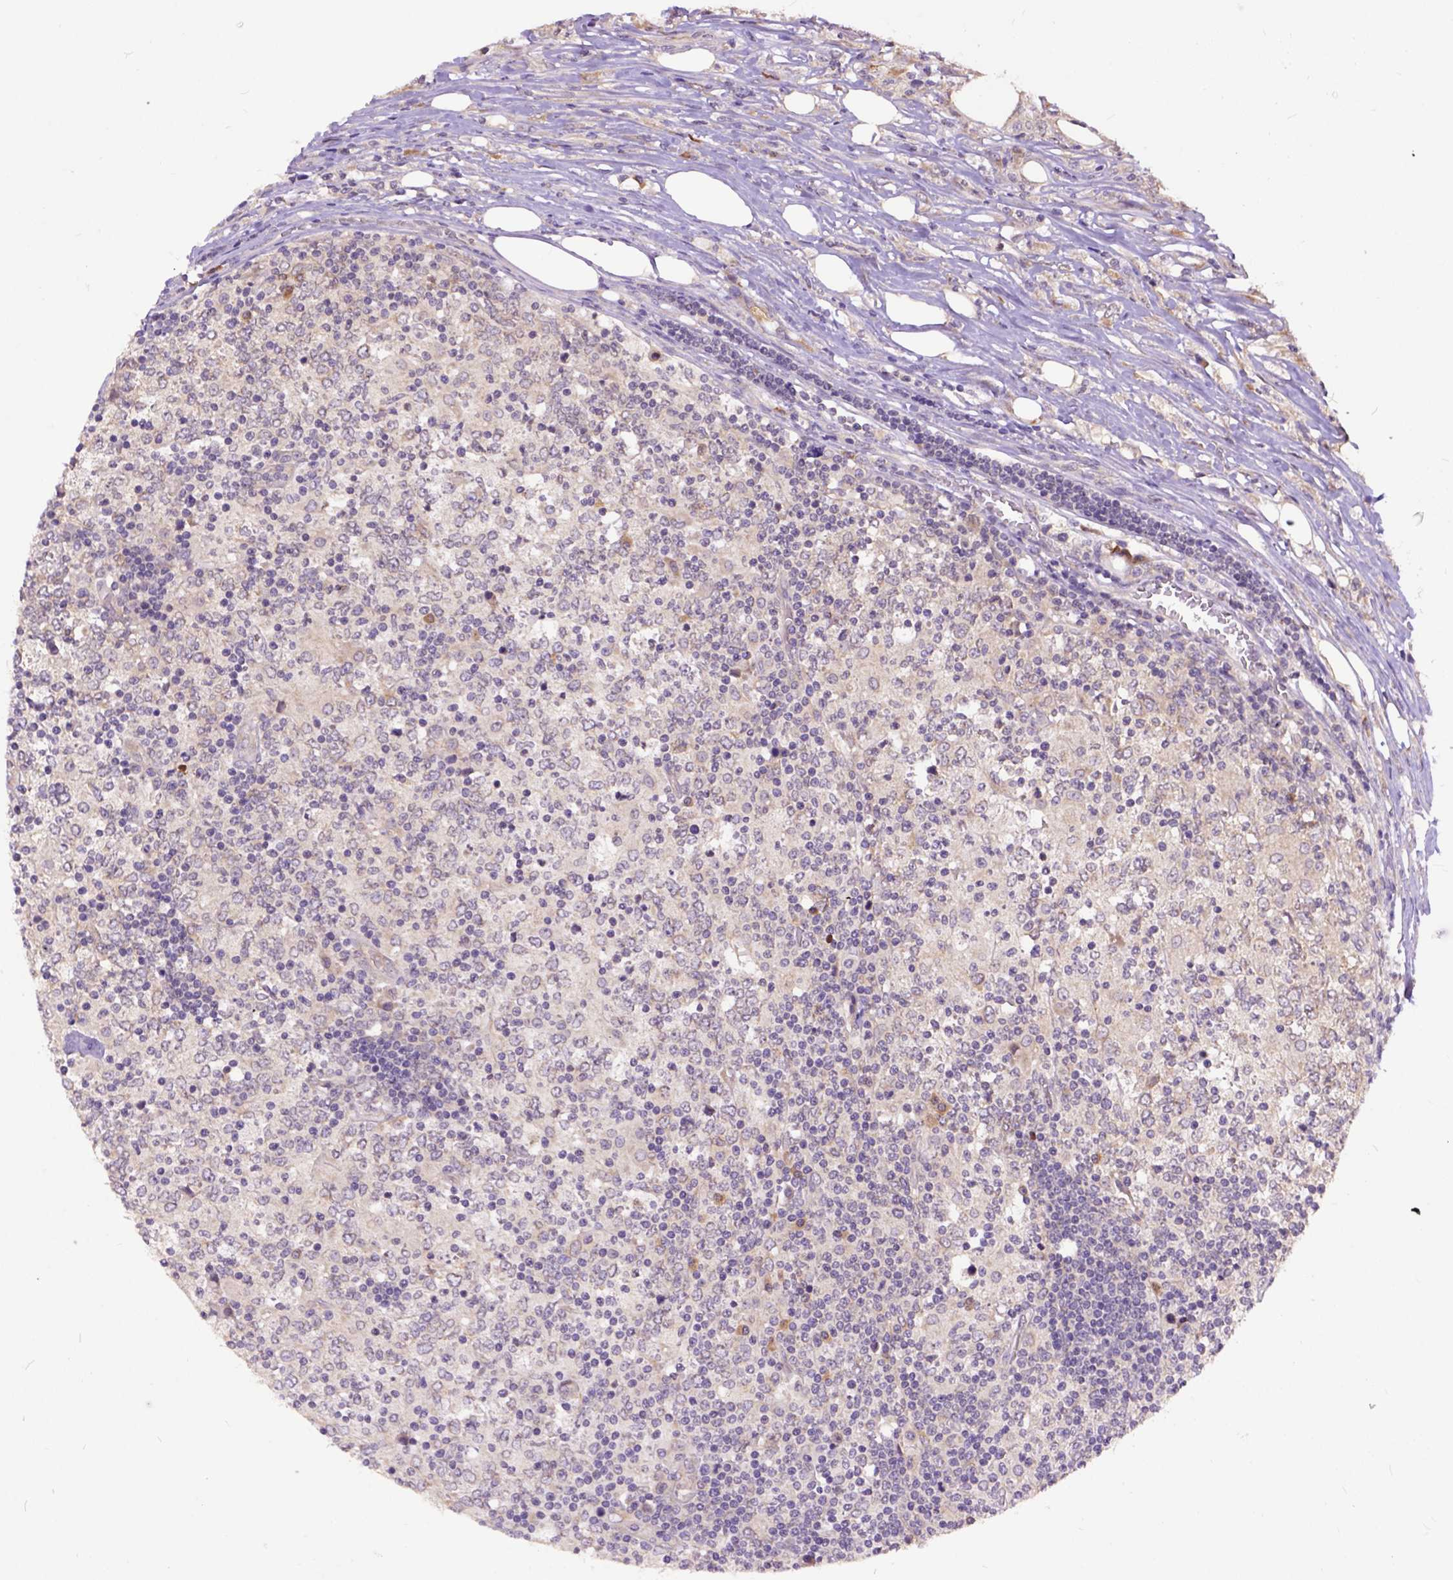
{"staining": {"intensity": "negative", "quantity": "none", "location": "none"}, "tissue": "lymphoma", "cell_type": "Tumor cells", "image_type": "cancer", "snomed": [{"axis": "morphology", "description": "Malignant lymphoma, non-Hodgkin's type, High grade"}, {"axis": "topography", "description": "Lymph node"}], "caption": "IHC photomicrograph of neoplastic tissue: high-grade malignant lymphoma, non-Hodgkin's type stained with DAB demonstrates no significant protein expression in tumor cells.", "gene": "ARL1", "patient": {"sex": "female", "age": 84}}